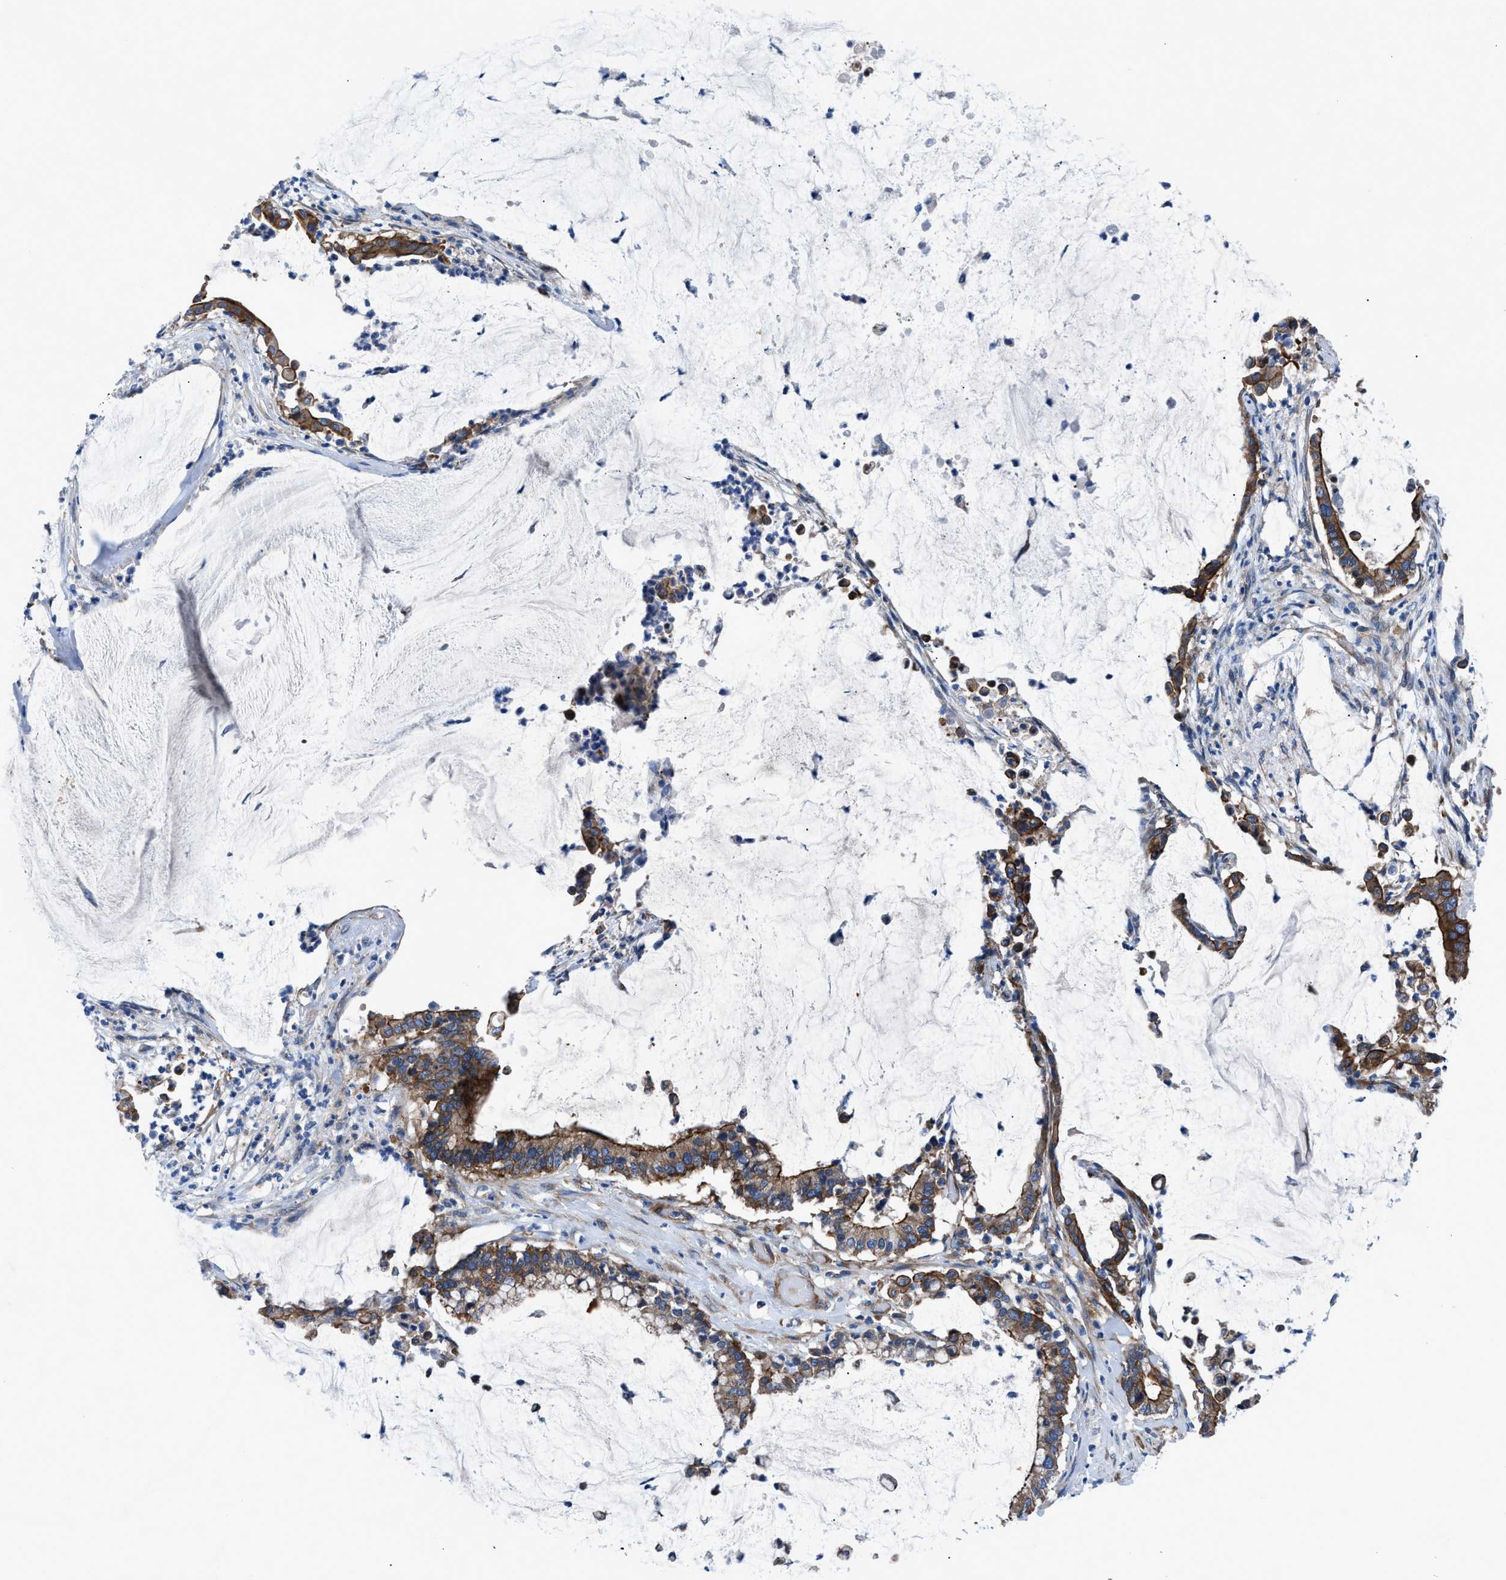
{"staining": {"intensity": "strong", "quantity": ">75%", "location": "cytoplasmic/membranous"}, "tissue": "pancreatic cancer", "cell_type": "Tumor cells", "image_type": "cancer", "snomed": [{"axis": "morphology", "description": "Adenocarcinoma, NOS"}, {"axis": "topography", "description": "Pancreas"}], "caption": "About >75% of tumor cells in human adenocarcinoma (pancreatic) show strong cytoplasmic/membranous protein positivity as visualized by brown immunohistochemical staining.", "gene": "TRIP4", "patient": {"sex": "male", "age": 41}}